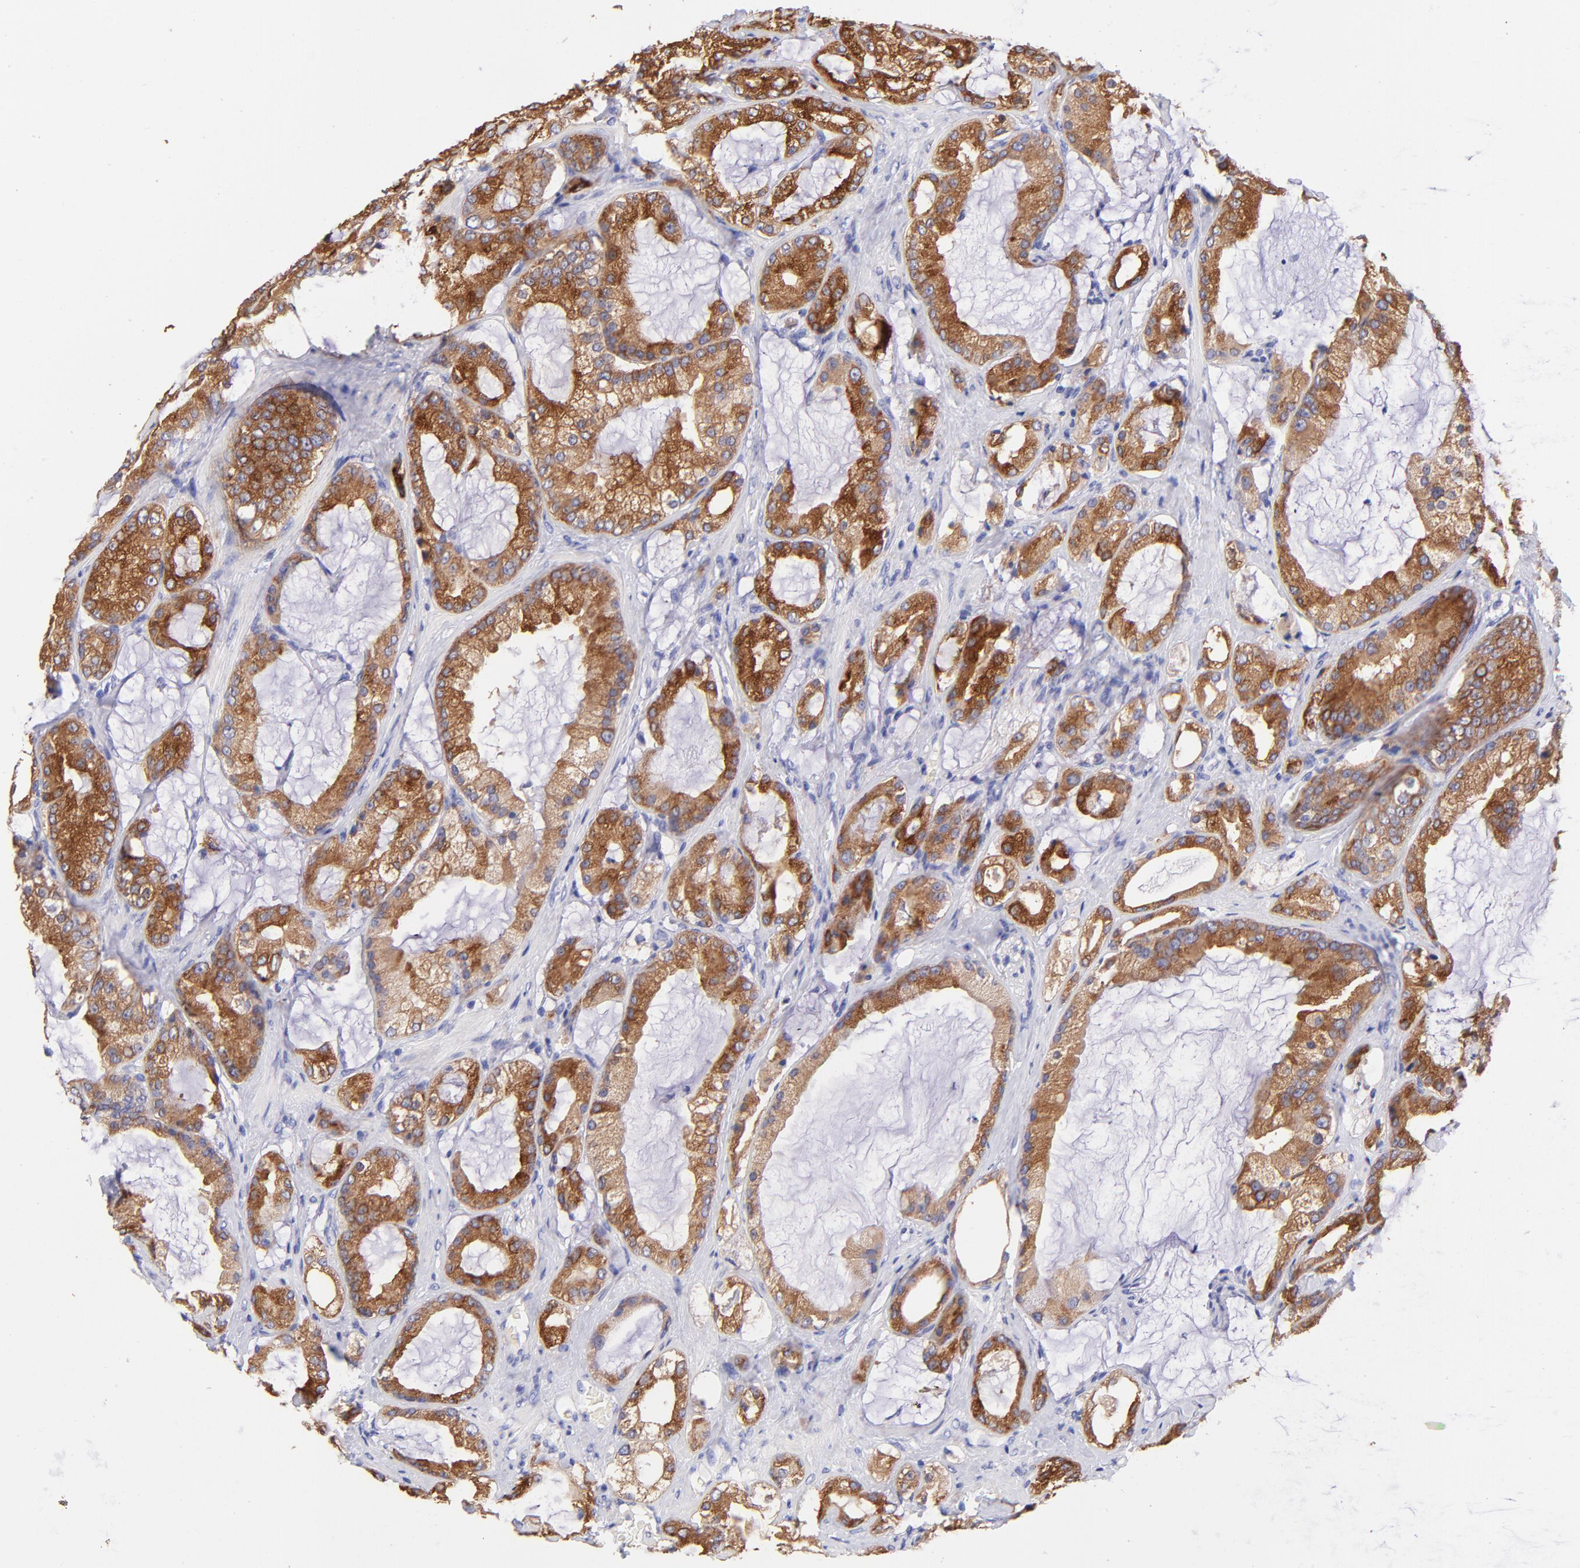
{"staining": {"intensity": "moderate", "quantity": ">75%", "location": "cytoplasmic/membranous"}, "tissue": "prostate cancer", "cell_type": "Tumor cells", "image_type": "cancer", "snomed": [{"axis": "morphology", "description": "Adenocarcinoma, Medium grade"}, {"axis": "topography", "description": "Prostate"}], "caption": "Moderate cytoplasmic/membranous positivity is seen in approximately >75% of tumor cells in prostate cancer. Using DAB (3,3'-diaminobenzidine) (brown) and hematoxylin (blue) stains, captured at high magnification using brightfield microscopy.", "gene": "RAB3B", "patient": {"sex": "male", "age": 70}}